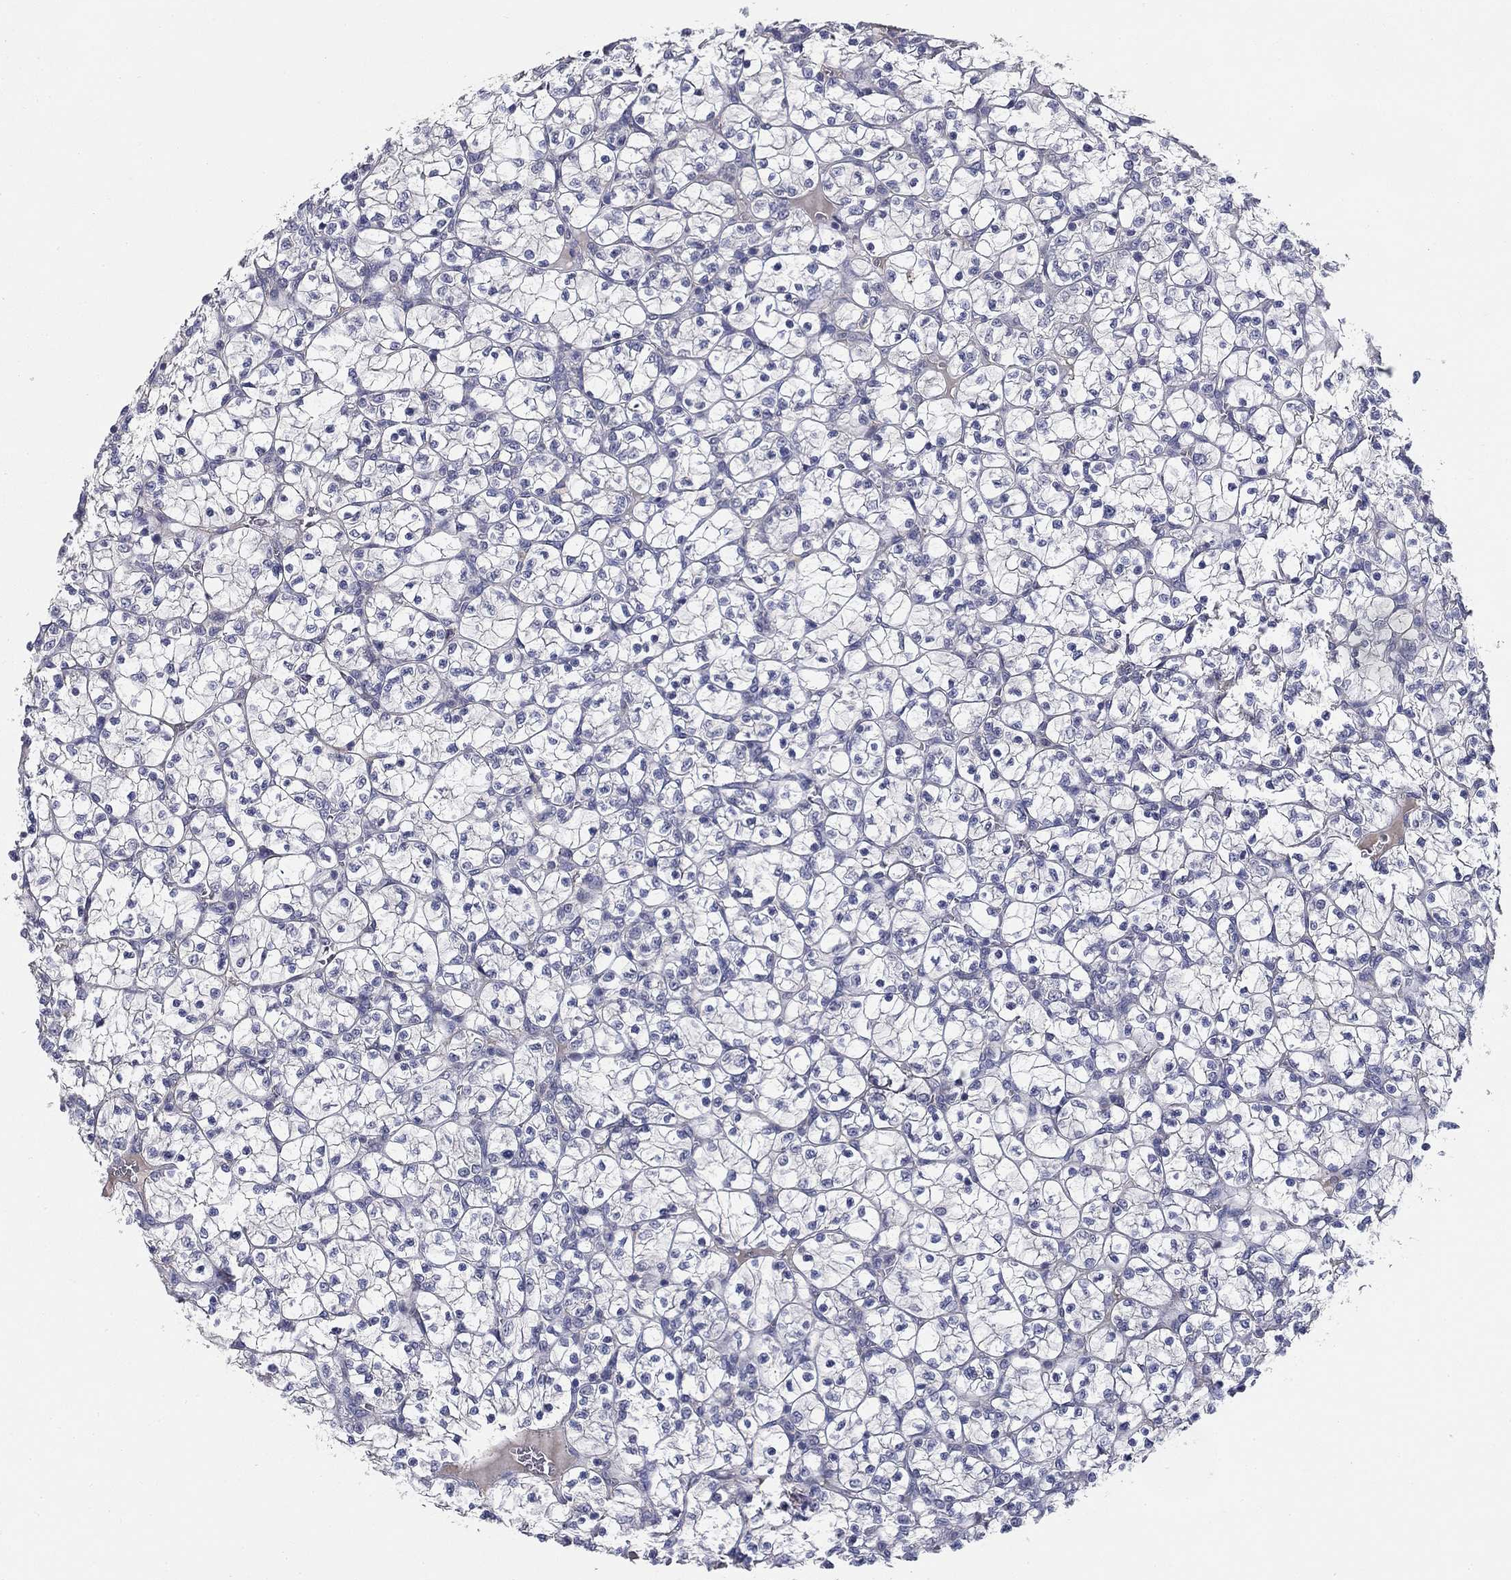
{"staining": {"intensity": "negative", "quantity": "none", "location": "none"}, "tissue": "renal cancer", "cell_type": "Tumor cells", "image_type": "cancer", "snomed": [{"axis": "morphology", "description": "Adenocarcinoma, NOS"}, {"axis": "topography", "description": "Kidney"}], "caption": "Immunohistochemistry (IHC) histopathology image of renal cancer (adenocarcinoma) stained for a protein (brown), which reveals no expression in tumor cells.", "gene": "CD274", "patient": {"sex": "female", "age": 89}}